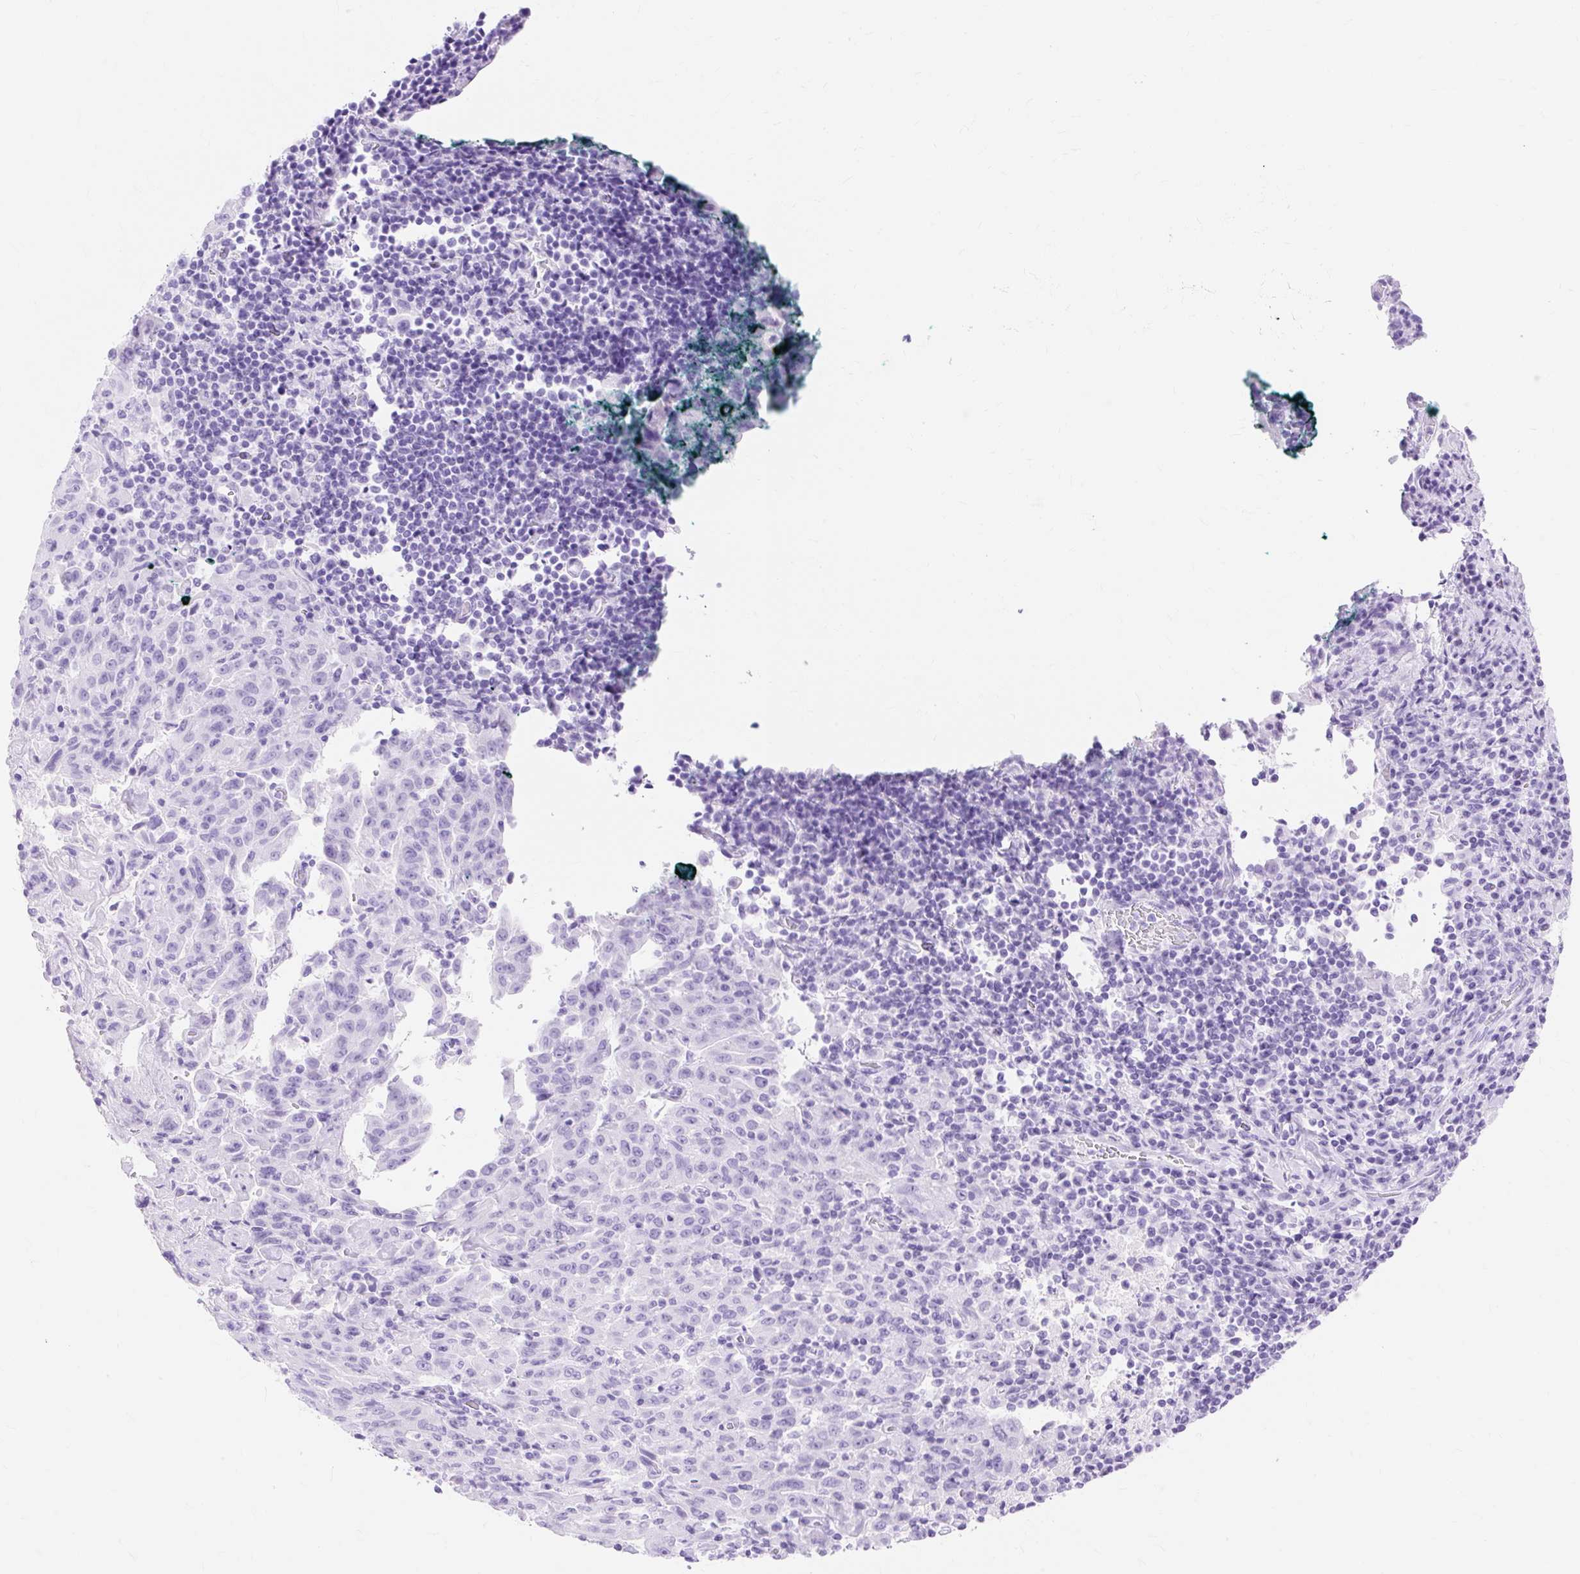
{"staining": {"intensity": "negative", "quantity": "none", "location": "none"}, "tissue": "pancreatic cancer", "cell_type": "Tumor cells", "image_type": "cancer", "snomed": [{"axis": "morphology", "description": "Adenocarcinoma, NOS"}, {"axis": "topography", "description": "Pancreas"}], "caption": "The photomicrograph reveals no significant expression in tumor cells of pancreatic adenocarcinoma.", "gene": "MBP", "patient": {"sex": "male", "age": 63}}